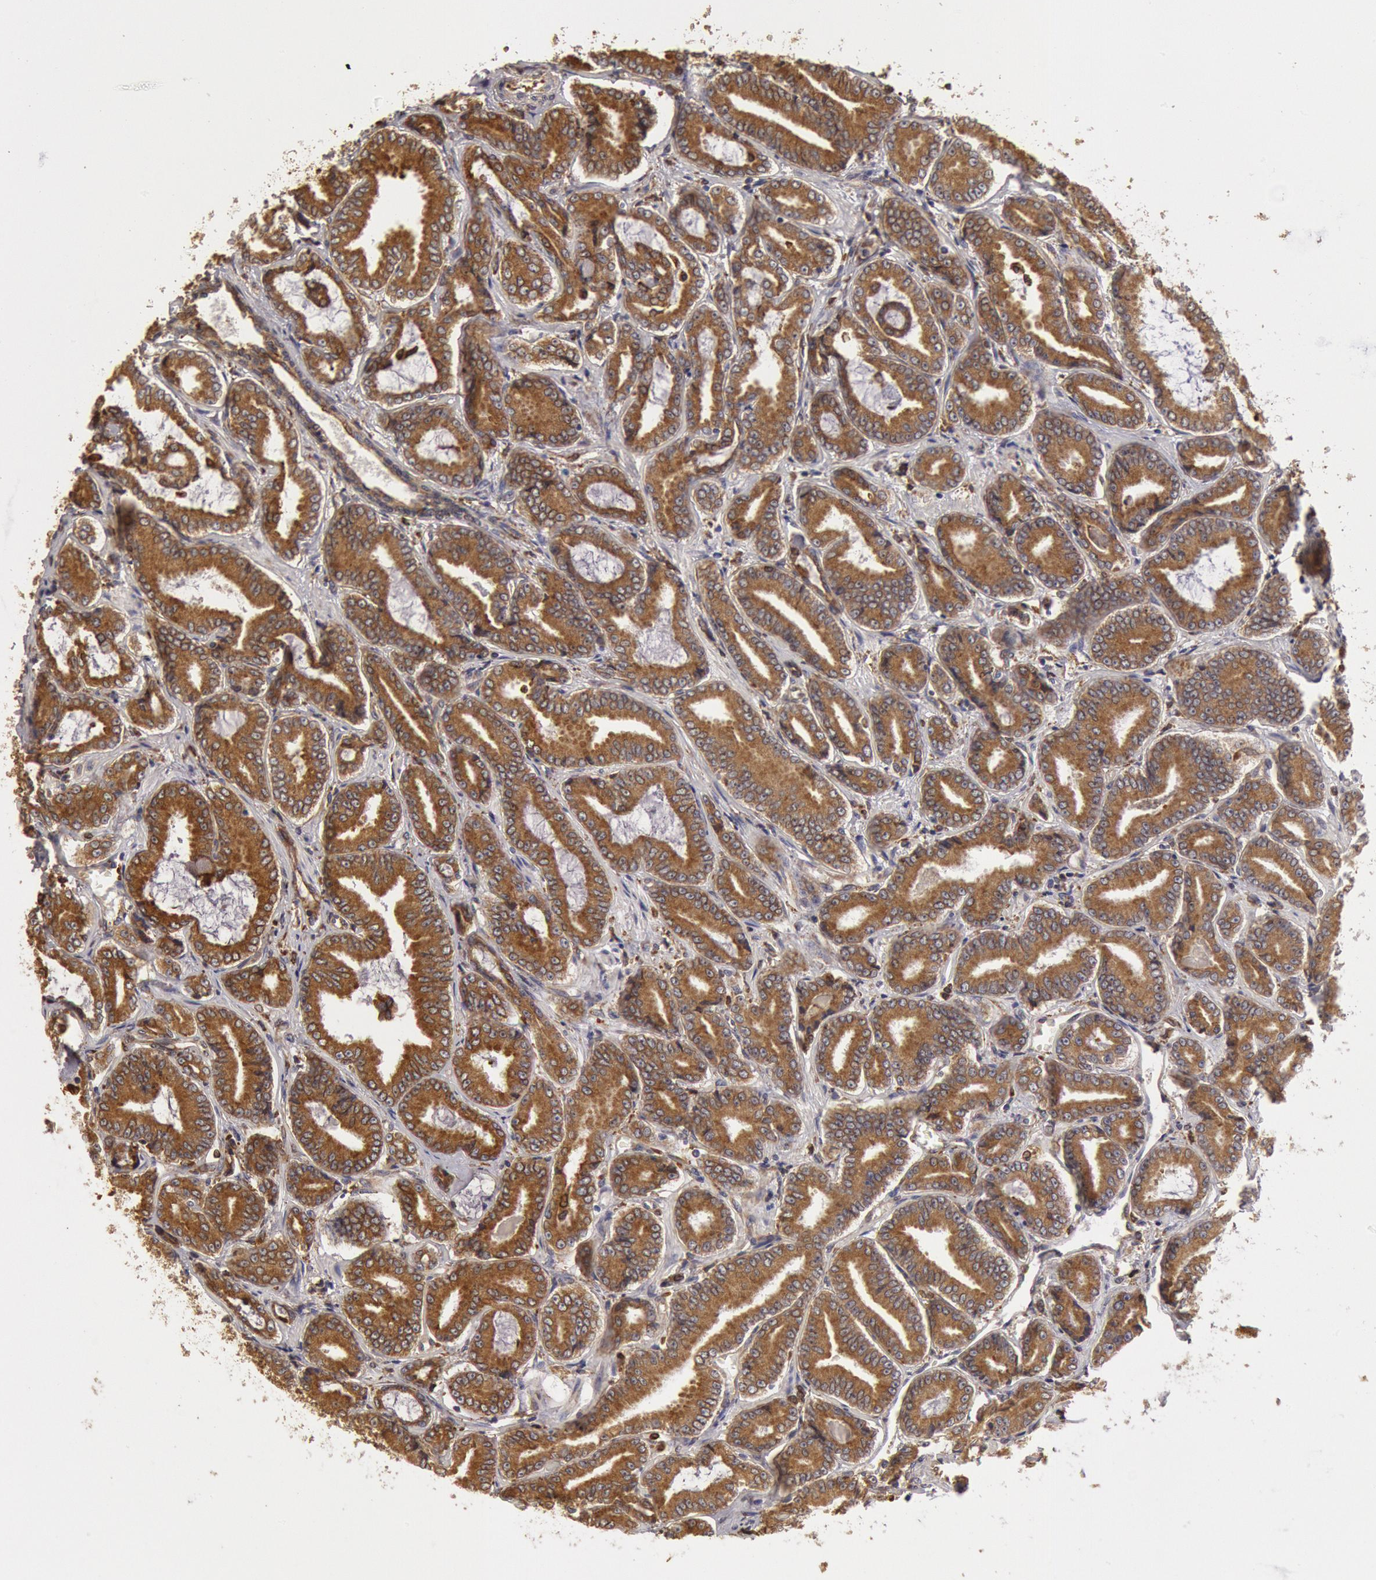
{"staining": {"intensity": "moderate", "quantity": ">75%", "location": "cytoplasmic/membranous"}, "tissue": "prostate cancer", "cell_type": "Tumor cells", "image_type": "cancer", "snomed": [{"axis": "morphology", "description": "Adenocarcinoma, Low grade"}, {"axis": "topography", "description": "Prostate"}], "caption": "High-magnification brightfield microscopy of prostate adenocarcinoma (low-grade) stained with DAB (3,3'-diaminobenzidine) (brown) and counterstained with hematoxylin (blue). tumor cells exhibit moderate cytoplasmic/membranous positivity is appreciated in approximately>75% of cells.", "gene": "ERP44", "patient": {"sex": "male", "age": 65}}